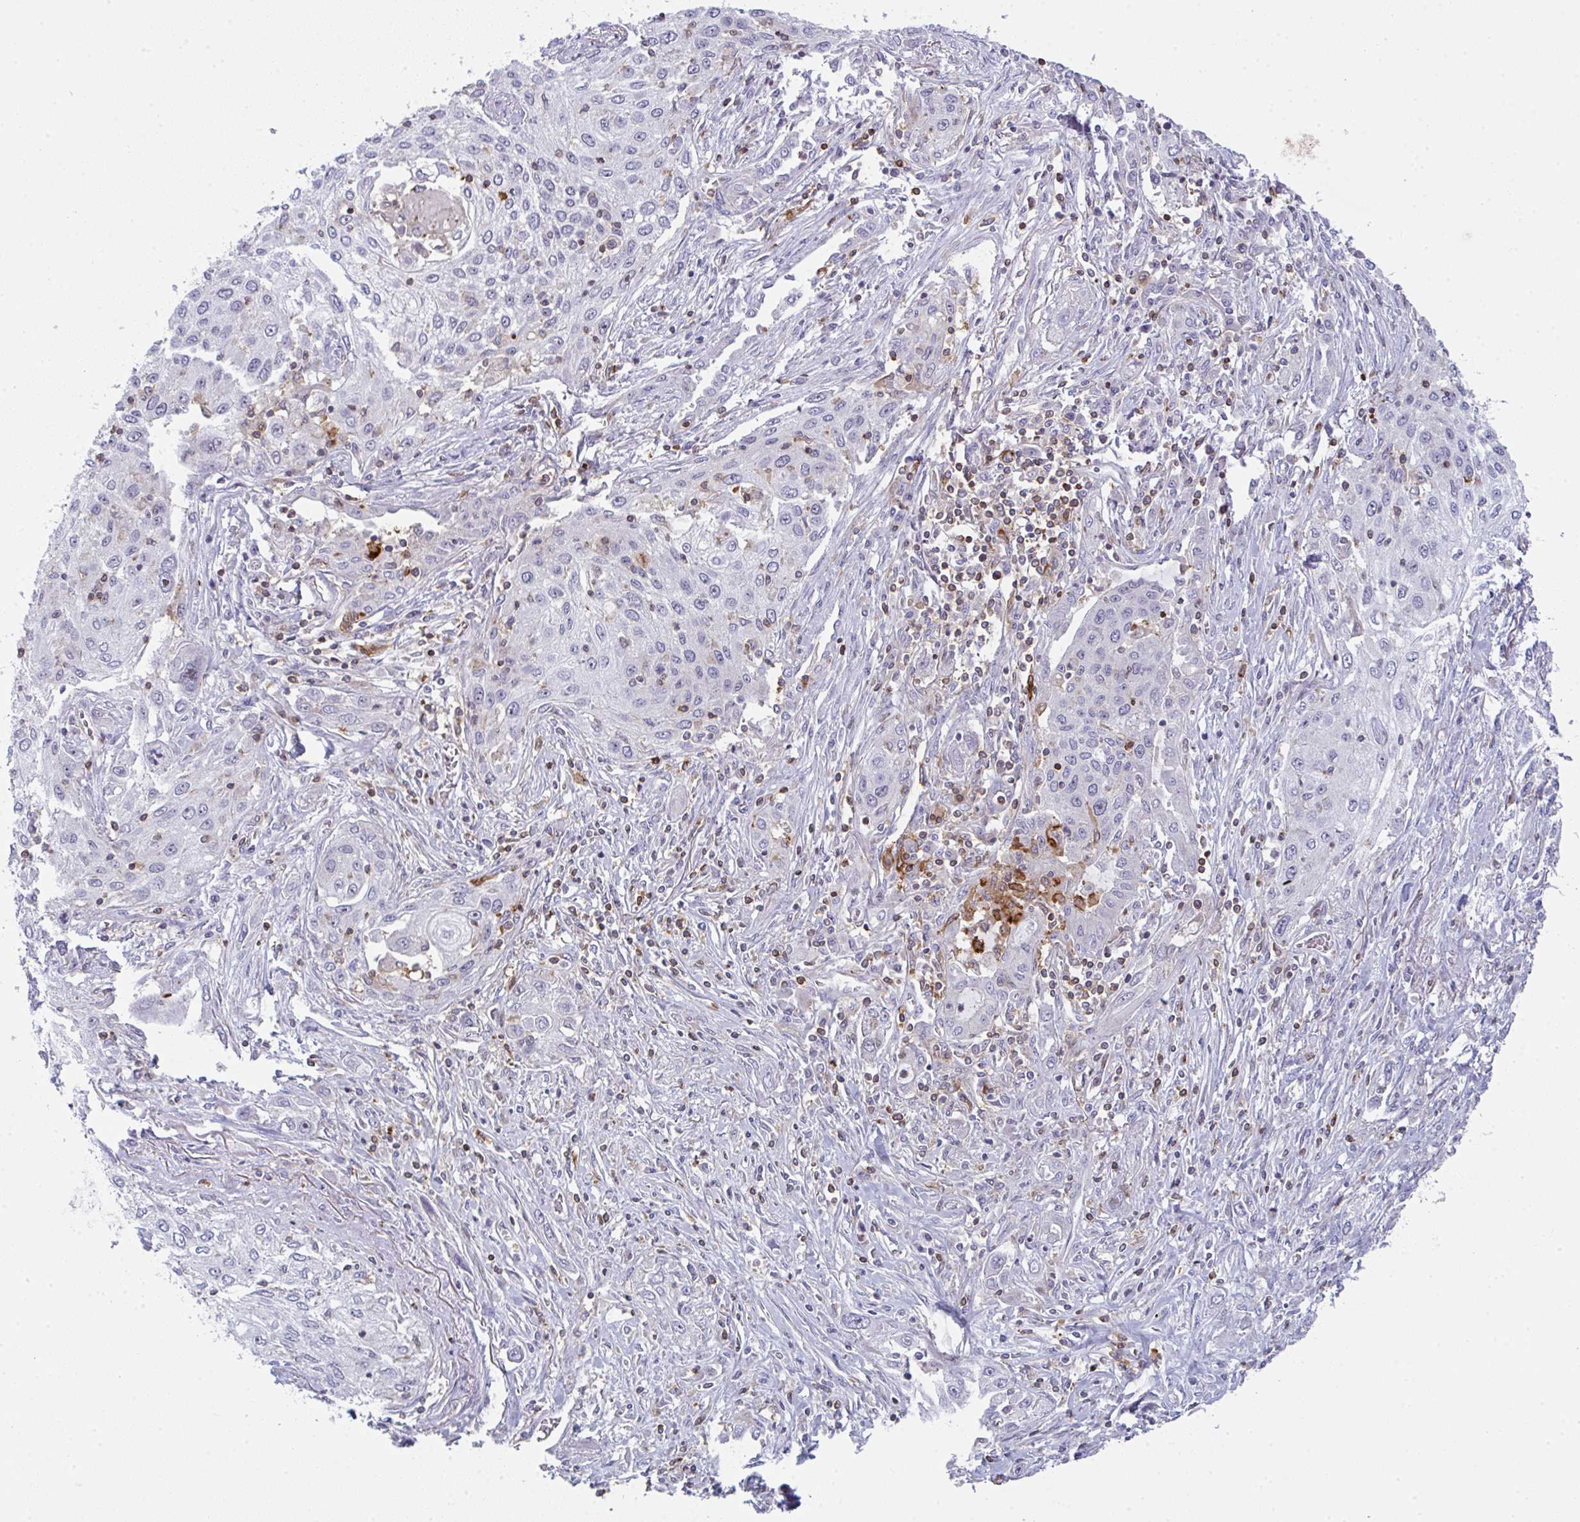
{"staining": {"intensity": "negative", "quantity": "none", "location": "none"}, "tissue": "lung cancer", "cell_type": "Tumor cells", "image_type": "cancer", "snomed": [{"axis": "morphology", "description": "Squamous cell carcinoma, NOS"}, {"axis": "topography", "description": "Lung"}], "caption": "Protein analysis of squamous cell carcinoma (lung) reveals no significant positivity in tumor cells. (DAB (3,3'-diaminobenzidine) immunohistochemistry with hematoxylin counter stain).", "gene": "CD80", "patient": {"sex": "female", "age": 69}}